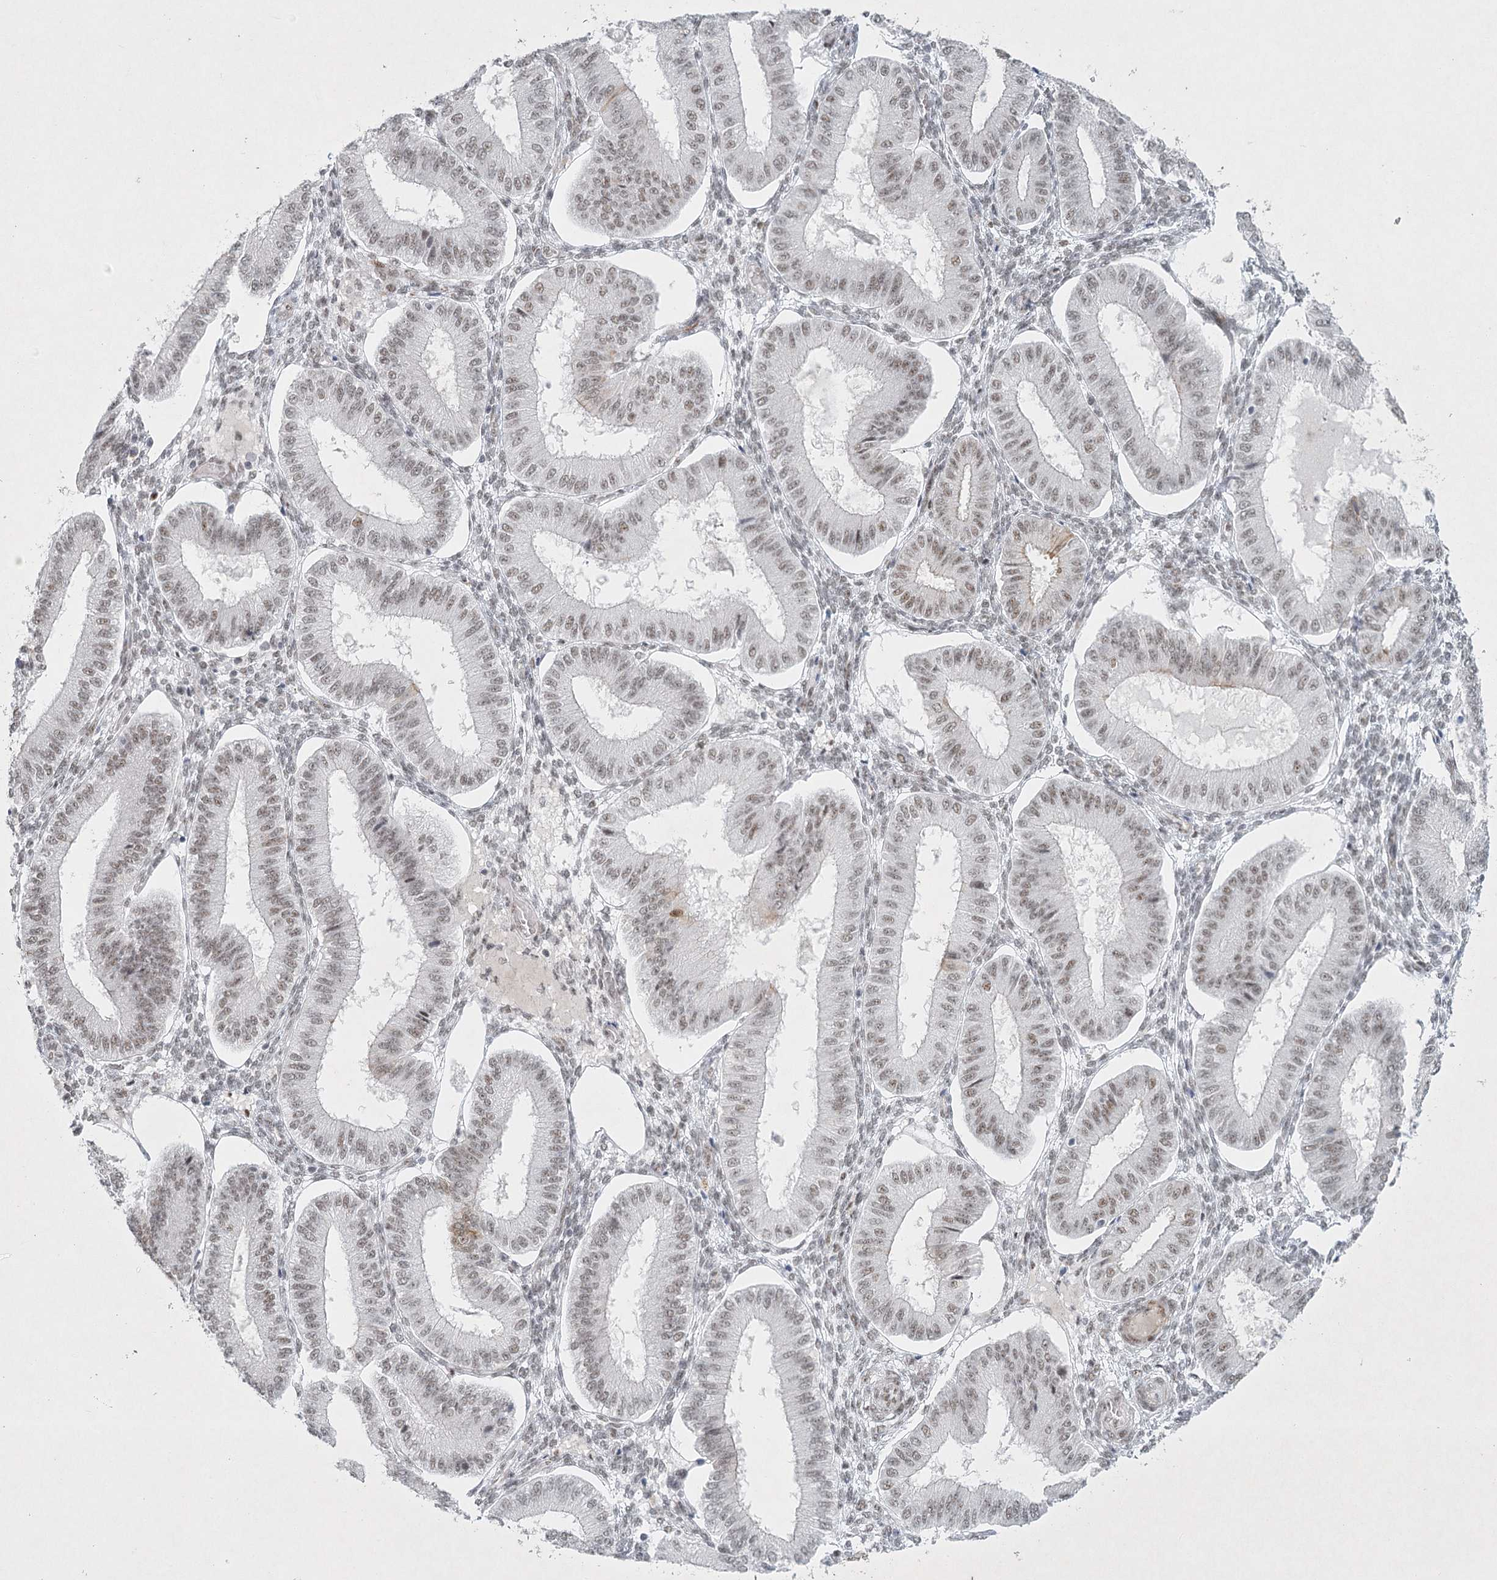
{"staining": {"intensity": "weak", "quantity": "25%-75%", "location": "nuclear"}, "tissue": "endometrium", "cell_type": "Cells in endometrial stroma", "image_type": "normal", "snomed": [{"axis": "morphology", "description": "Normal tissue, NOS"}, {"axis": "topography", "description": "Endometrium"}], "caption": "Normal endometrium shows weak nuclear expression in approximately 25%-75% of cells in endometrial stroma, visualized by immunohistochemistry. The protein of interest is stained brown, and the nuclei are stained in blue (DAB (3,3'-diaminobenzidine) IHC with brightfield microscopy, high magnification).", "gene": "U2SURP", "patient": {"sex": "female", "age": 39}}